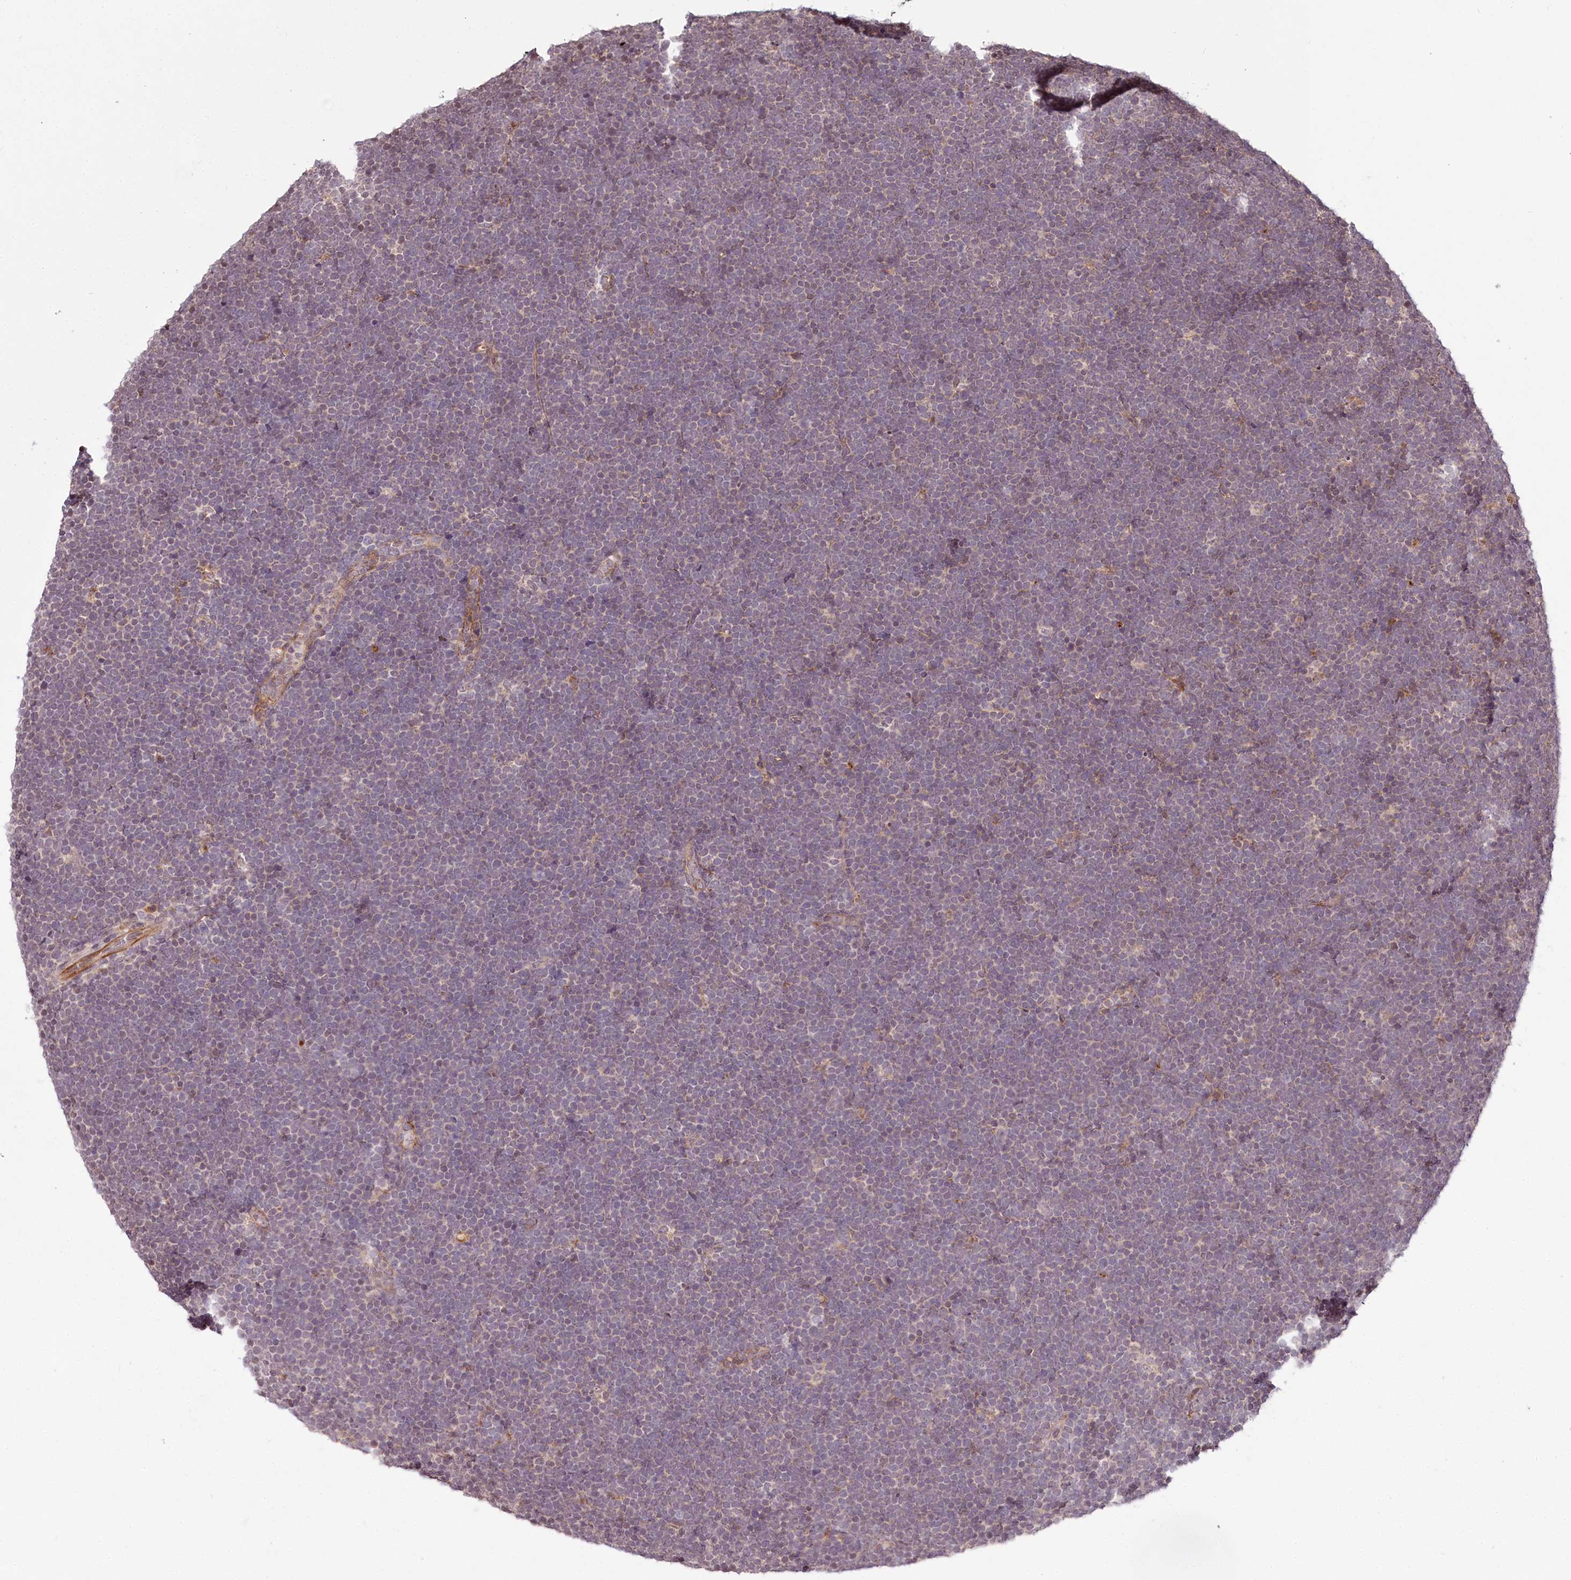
{"staining": {"intensity": "negative", "quantity": "none", "location": "none"}, "tissue": "lymphoma", "cell_type": "Tumor cells", "image_type": "cancer", "snomed": [{"axis": "morphology", "description": "Malignant lymphoma, non-Hodgkin's type, High grade"}, {"axis": "topography", "description": "Lymph node"}], "caption": "IHC micrograph of human malignant lymphoma, non-Hodgkin's type (high-grade) stained for a protein (brown), which reveals no positivity in tumor cells.", "gene": "HOXC8", "patient": {"sex": "male", "age": 13}}